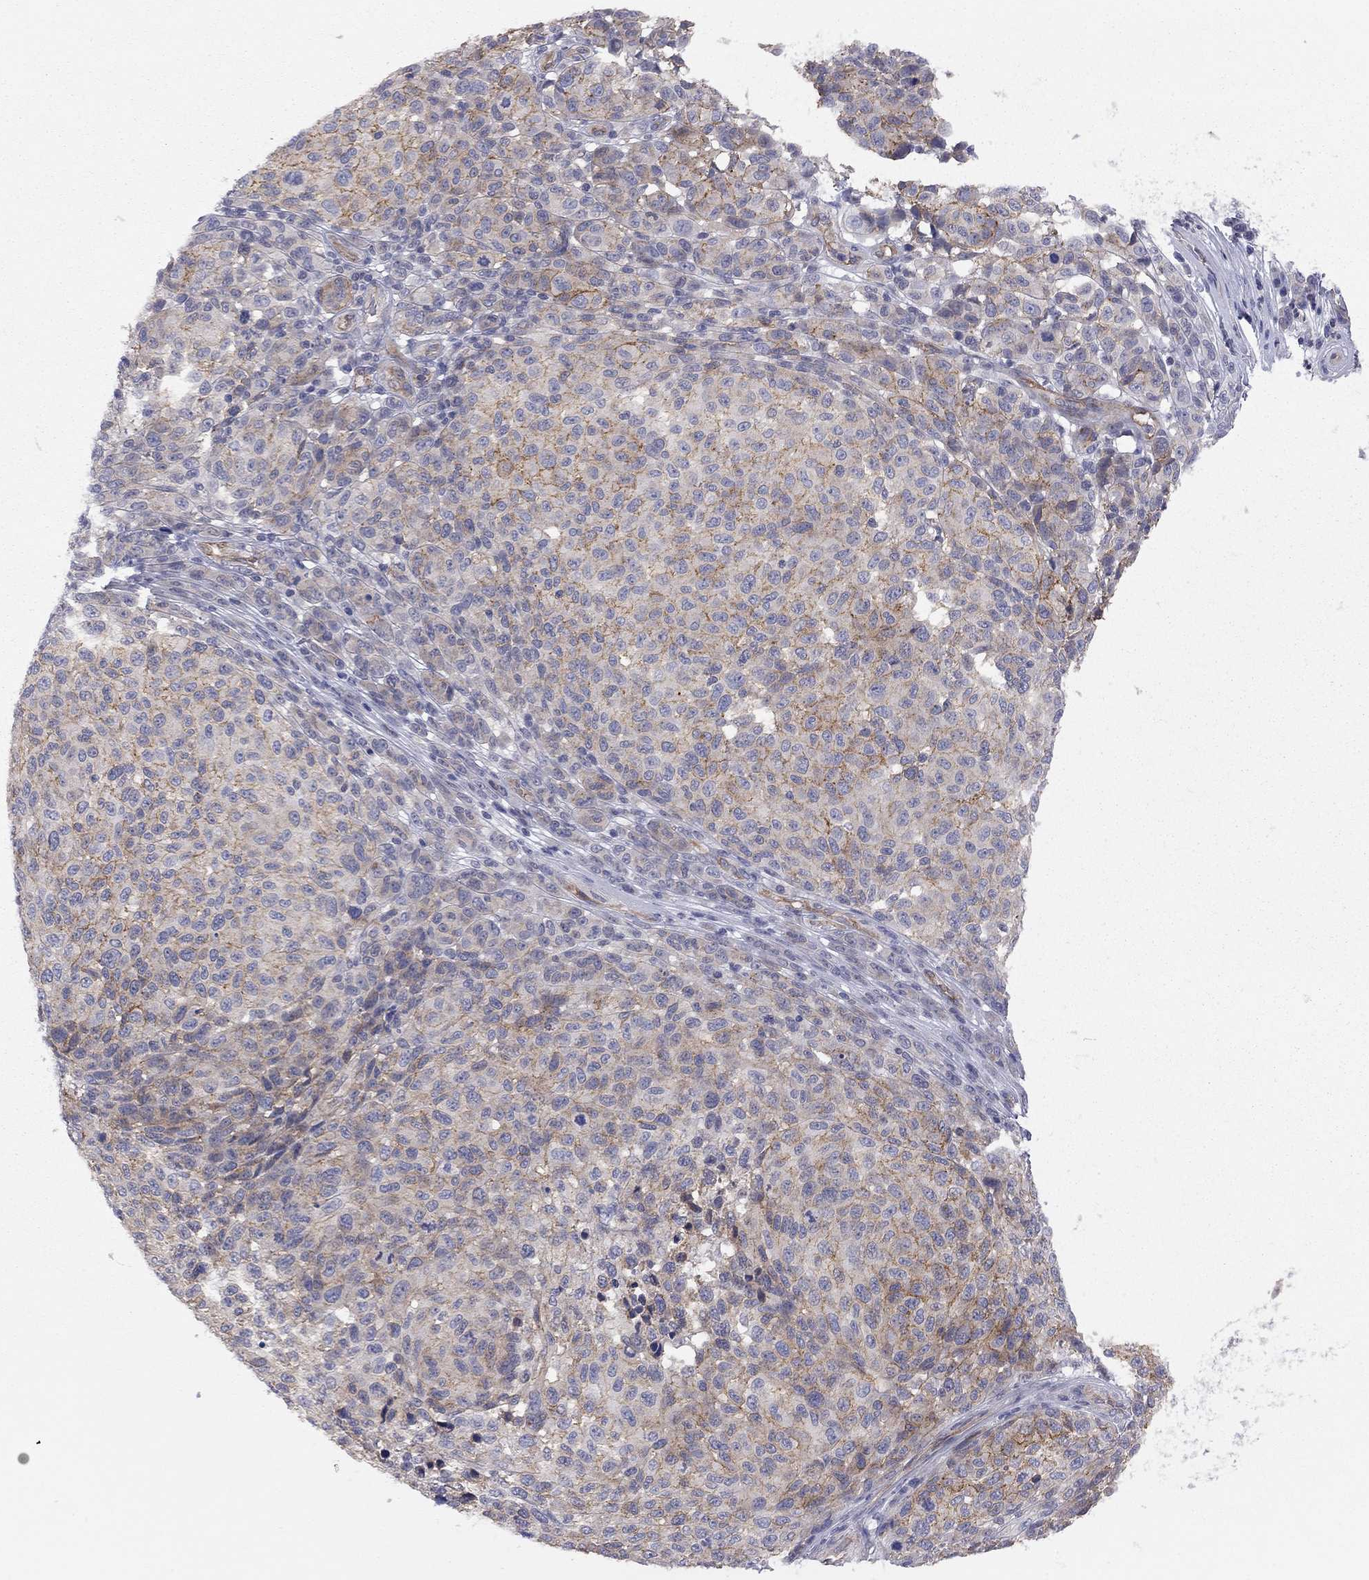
{"staining": {"intensity": "strong", "quantity": "25%-75%", "location": "cytoplasmic/membranous"}, "tissue": "melanoma", "cell_type": "Tumor cells", "image_type": "cancer", "snomed": [{"axis": "morphology", "description": "Malignant melanoma, NOS"}, {"axis": "topography", "description": "Skin"}], "caption": "Melanoma tissue shows strong cytoplasmic/membranous expression in about 25%-75% of tumor cells, visualized by immunohistochemistry.", "gene": "GPRC5B", "patient": {"sex": "male", "age": 59}}